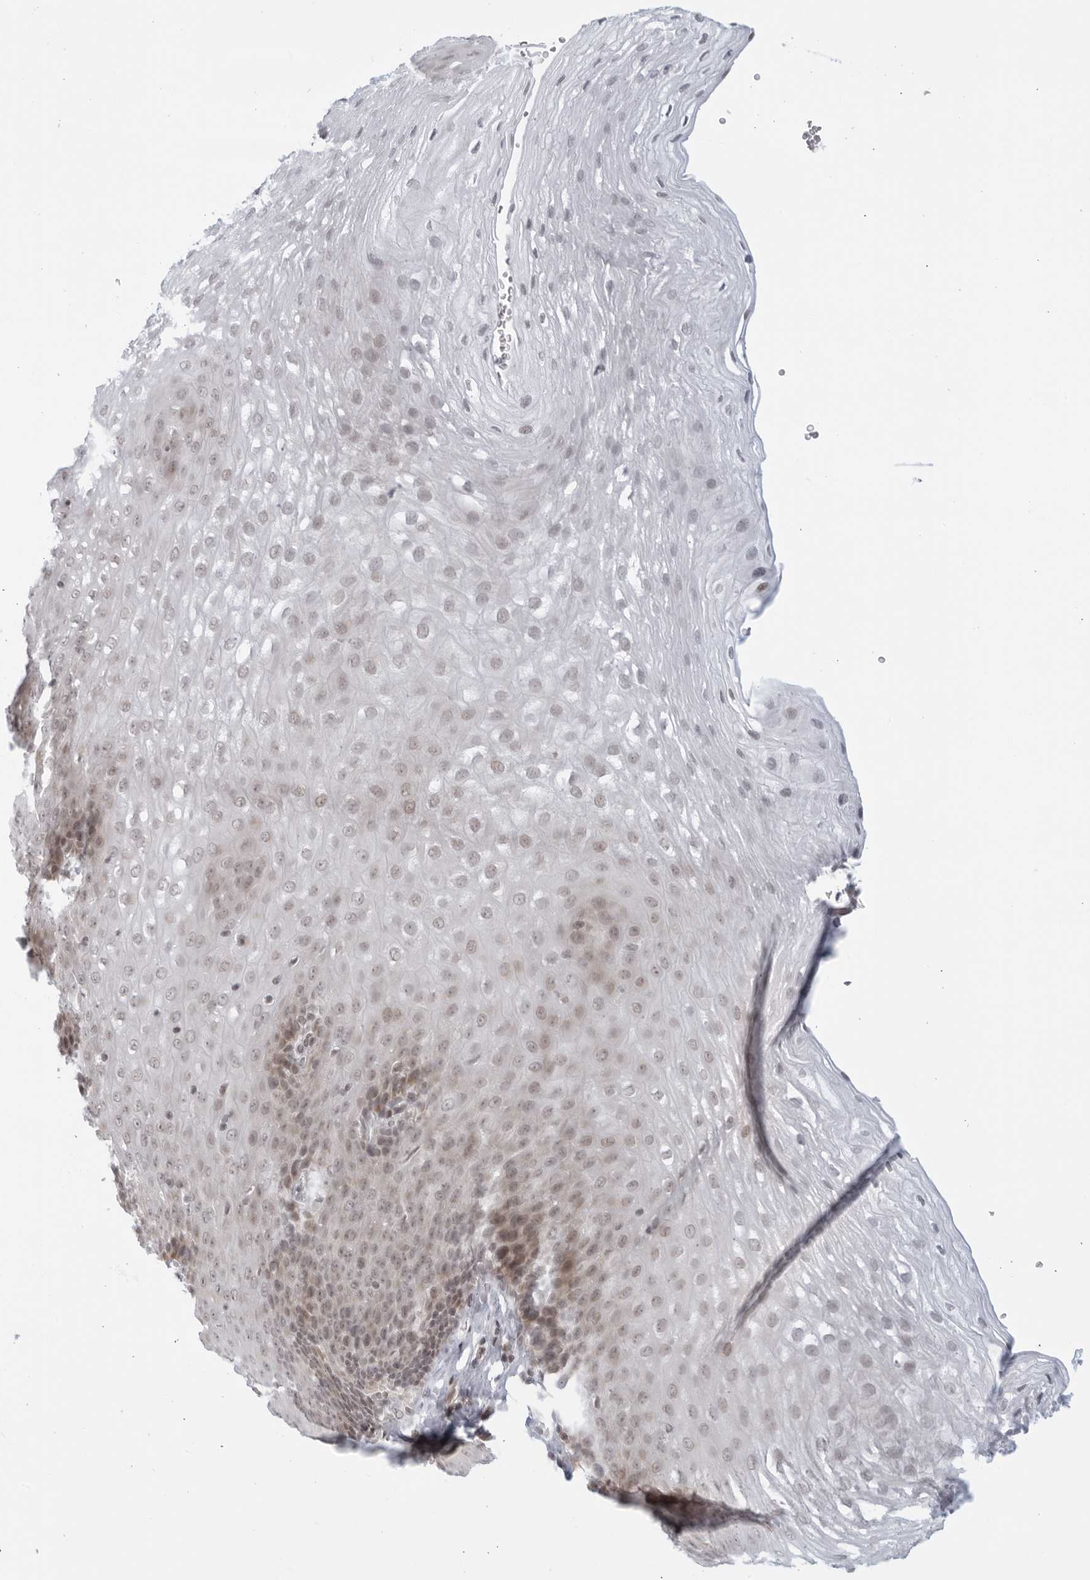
{"staining": {"intensity": "weak", "quantity": "<25%", "location": "nuclear"}, "tissue": "esophagus", "cell_type": "Squamous epithelial cells", "image_type": "normal", "snomed": [{"axis": "morphology", "description": "Normal tissue, NOS"}, {"axis": "topography", "description": "Esophagus"}], "caption": "The immunohistochemistry (IHC) image has no significant positivity in squamous epithelial cells of esophagus. (Brightfield microscopy of DAB (3,3'-diaminobenzidine) immunohistochemistry (IHC) at high magnification).", "gene": "RAB11FIP3", "patient": {"sex": "female", "age": 66}}